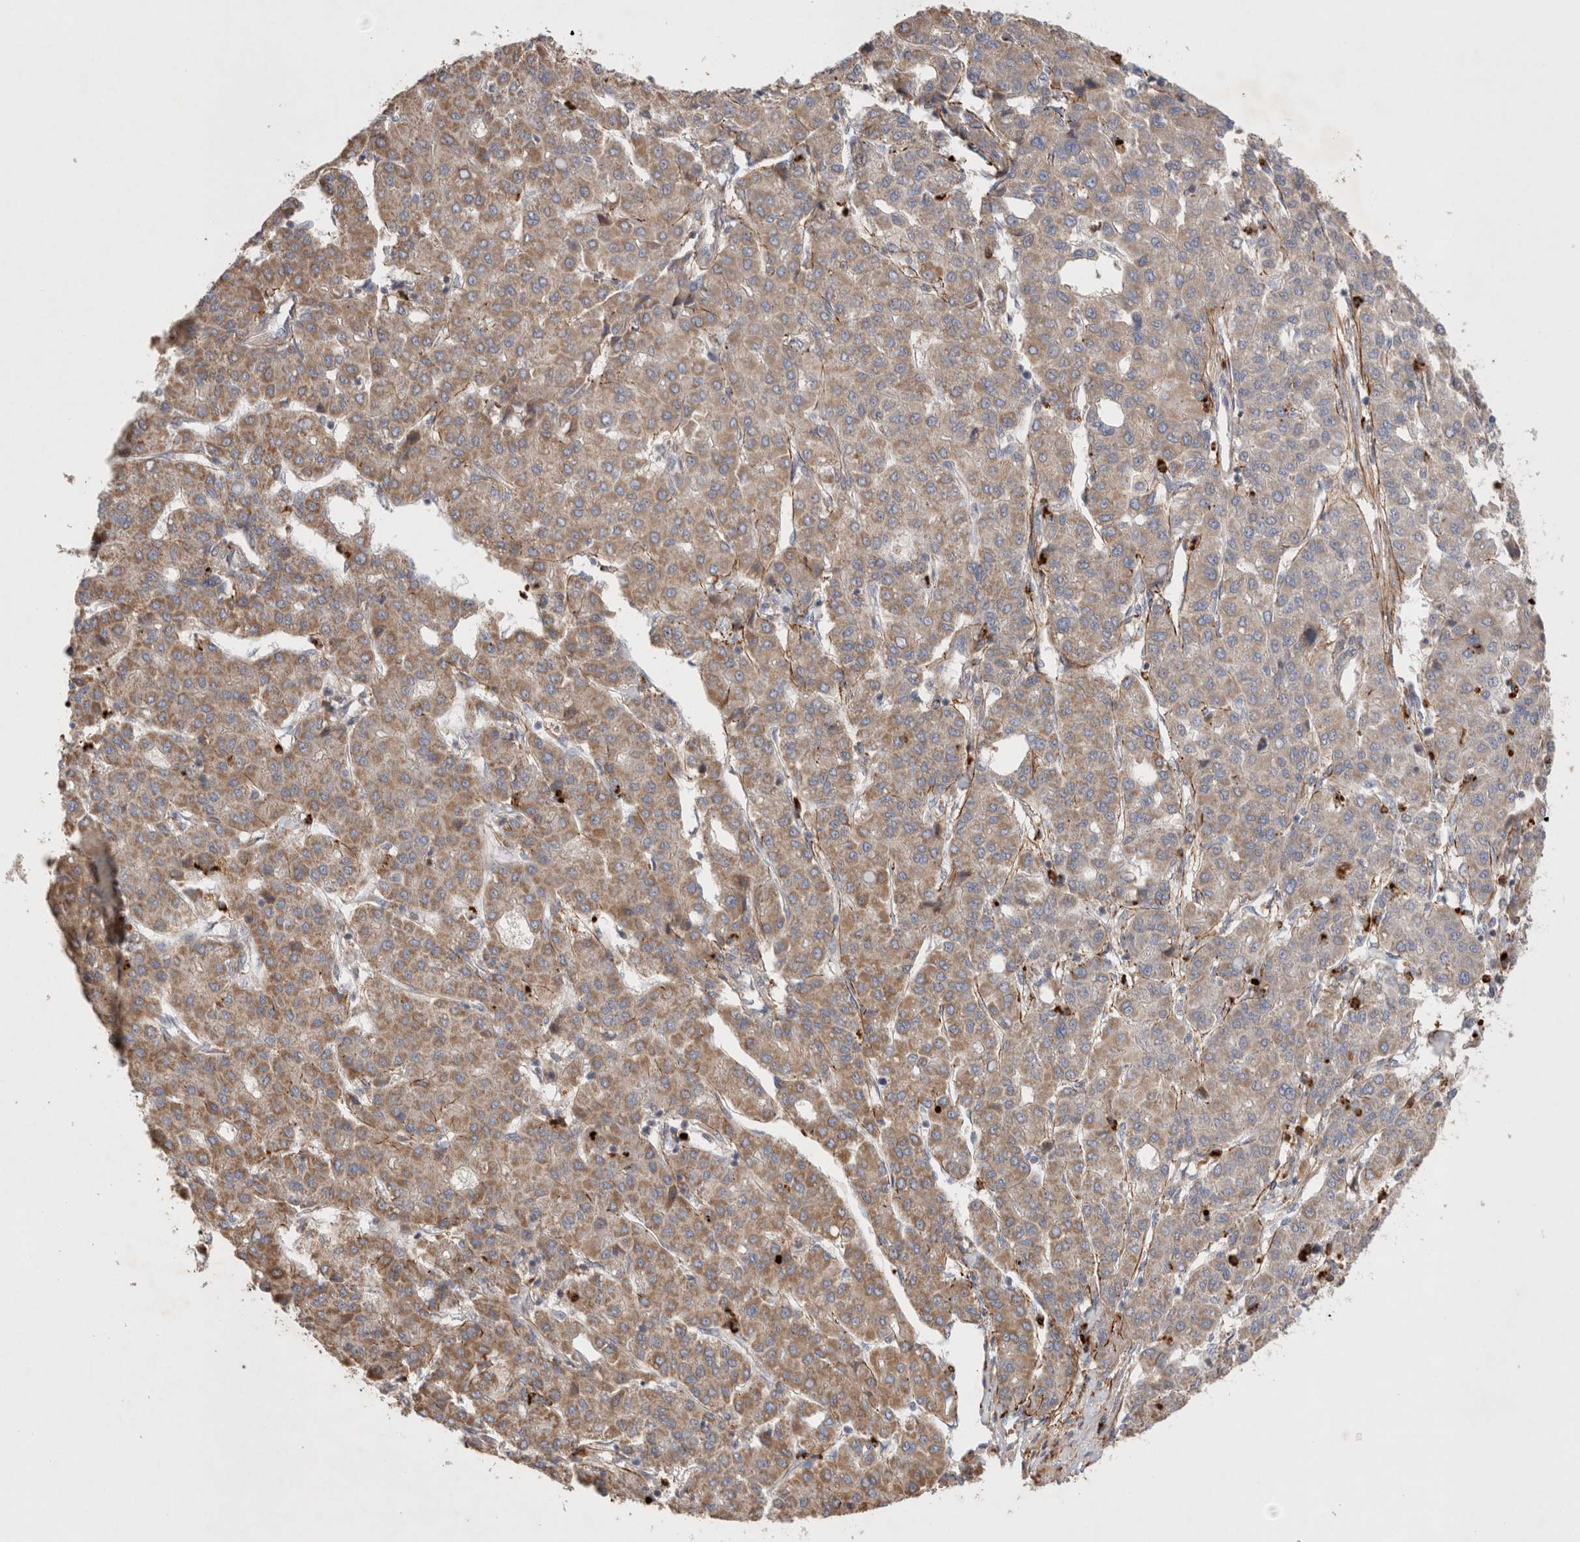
{"staining": {"intensity": "moderate", "quantity": ">75%", "location": "cytoplasmic/membranous"}, "tissue": "liver cancer", "cell_type": "Tumor cells", "image_type": "cancer", "snomed": [{"axis": "morphology", "description": "Carcinoma, Hepatocellular, NOS"}, {"axis": "topography", "description": "Liver"}], "caption": "A brown stain highlights moderate cytoplasmic/membranous positivity of a protein in hepatocellular carcinoma (liver) tumor cells.", "gene": "GSDMB", "patient": {"sex": "male", "age": 65}}